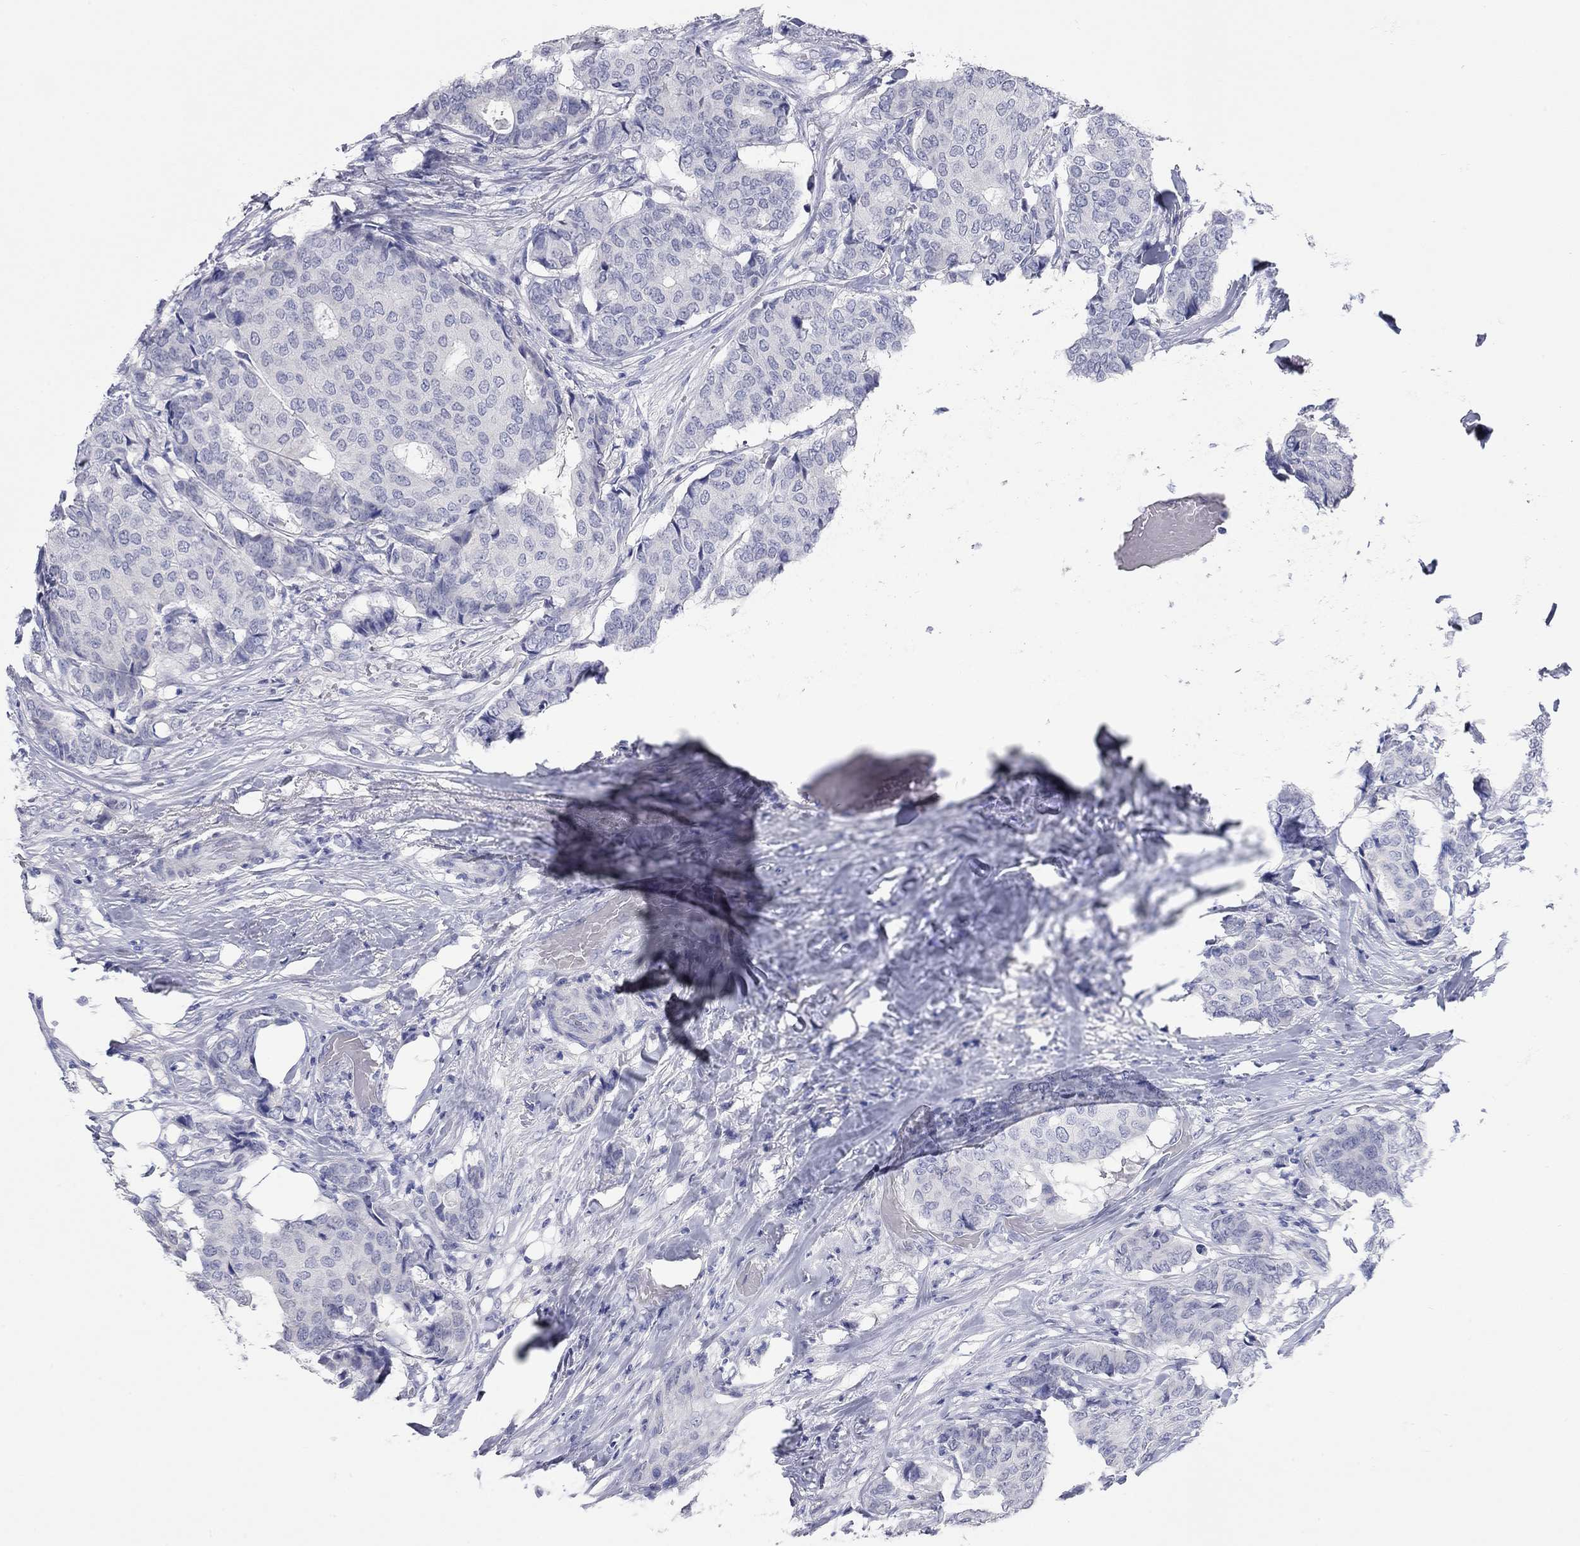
{"staining": {"intensity": "negative", "quantity": "none", "location": "none"}, "tissue": "breast cancer", "cell_type": "Tumor cells", "image_type": "cancer", "snomed": [{"axis": "morphology", "description": "Duct carcinoma"}, {"axis": "topography", "description": "Breast"}], "caption": "Human invasive ductal carcinoma (breast) stained for a protein using IHC demonstrates no positivity in tumor cells.", "gene": "WASF3", "patient": {"sex": "female", "age": 75}}